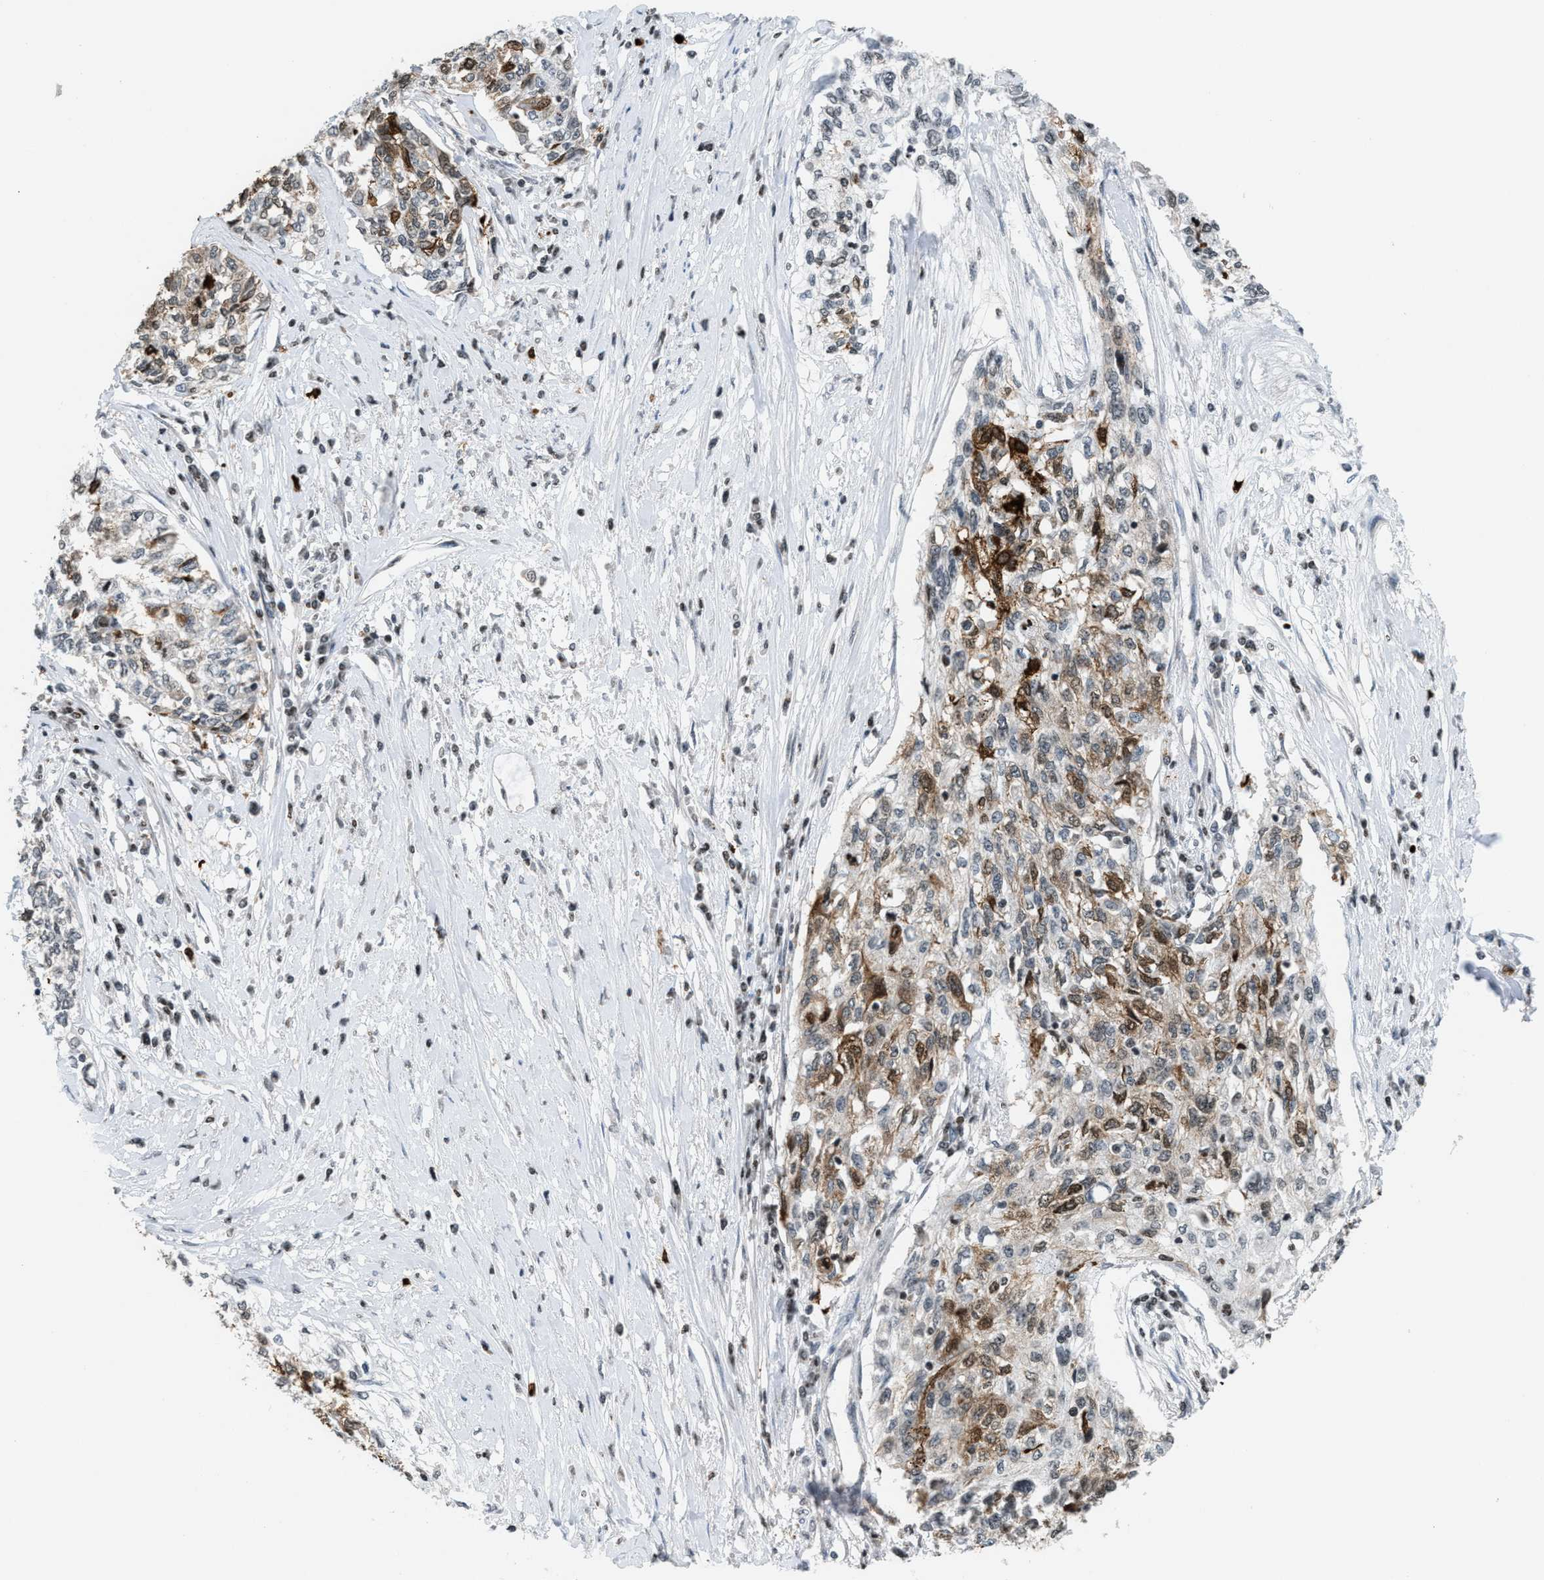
{"staining": {"intensity": "moderate", "quantity": "25%-75%", "location": "cytoplasmic/membranous"}, "tissue": "cervical cancer", "cell_type": "Tumor cells", "image_type": "cancer", "snomed": [{"axis": "morphology", "description": "Squamous cell carcinoma, NOS"}, {"axis": "topography", "description": "Cervix"}], "caption": "Approximately 25%-75% of tumor cells in squamous cell carcinoma (cervical) show moderate cytoplasmic/membranous protein positivity as visualized by brown immunohistochemical staining.", "gene": "PRUNE2", "patient": {"sex": "female", "age": 57}}